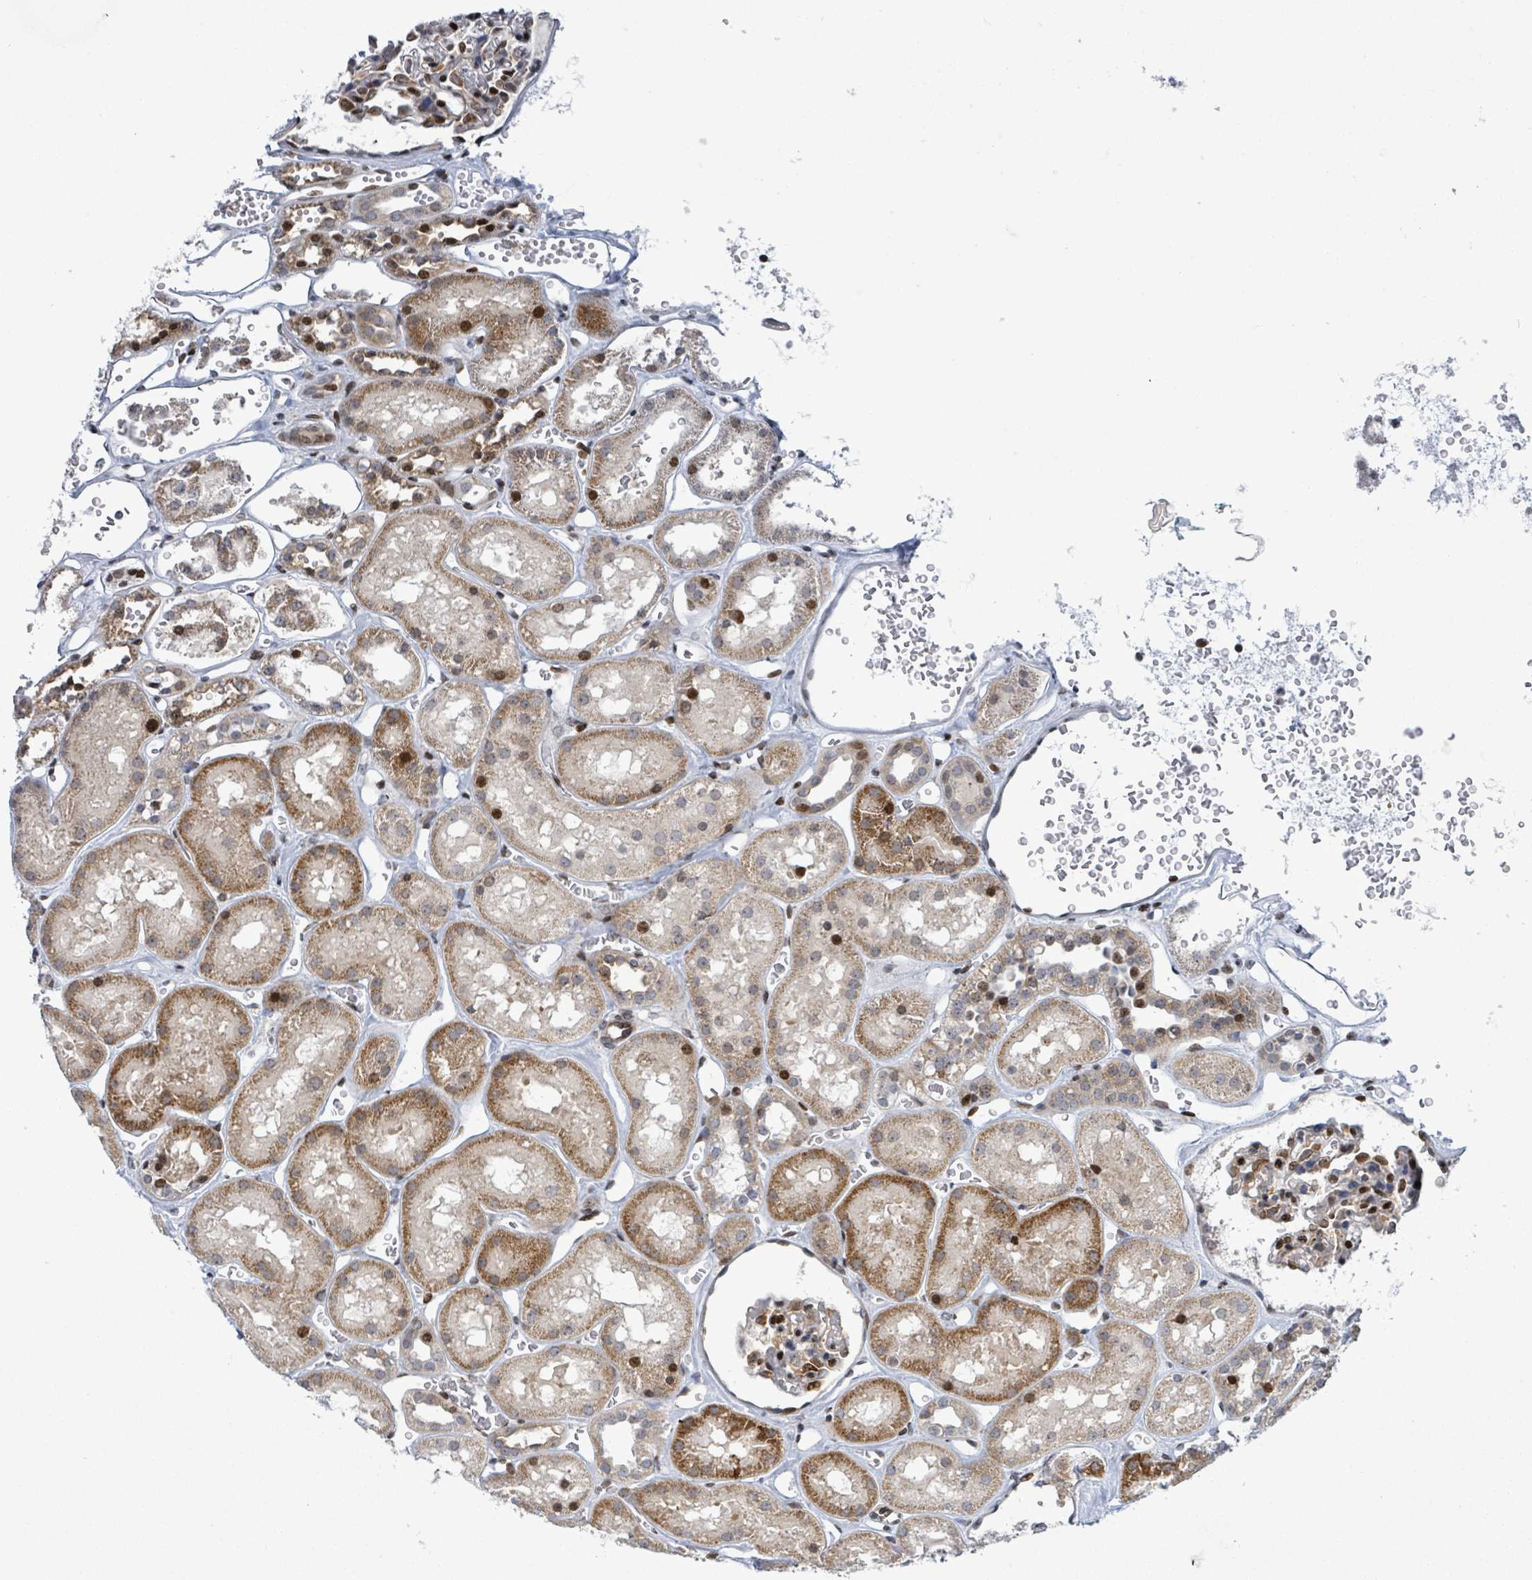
{"staining": {"intensity": "strong", "quantity": ">75%", "location": "nuclear"}, "tissue": "kidney", "cell_type": "Cells in glomeruli", "image_type": "normal", "snomed": [{"axis": "morphology", "description": "Normal tissue, NOS"}, {"axis": "topography", "description": "Kidney"}], "caption": "DAB (3,3'-diaminobenzidine) immunohistochemical staining of unremarkable kidney reveals strong nuclear protein positivity in about >75% of cells in glomeruli.", "gene": "FNDC4", "patient": {"sex": "female", "age": 41}}